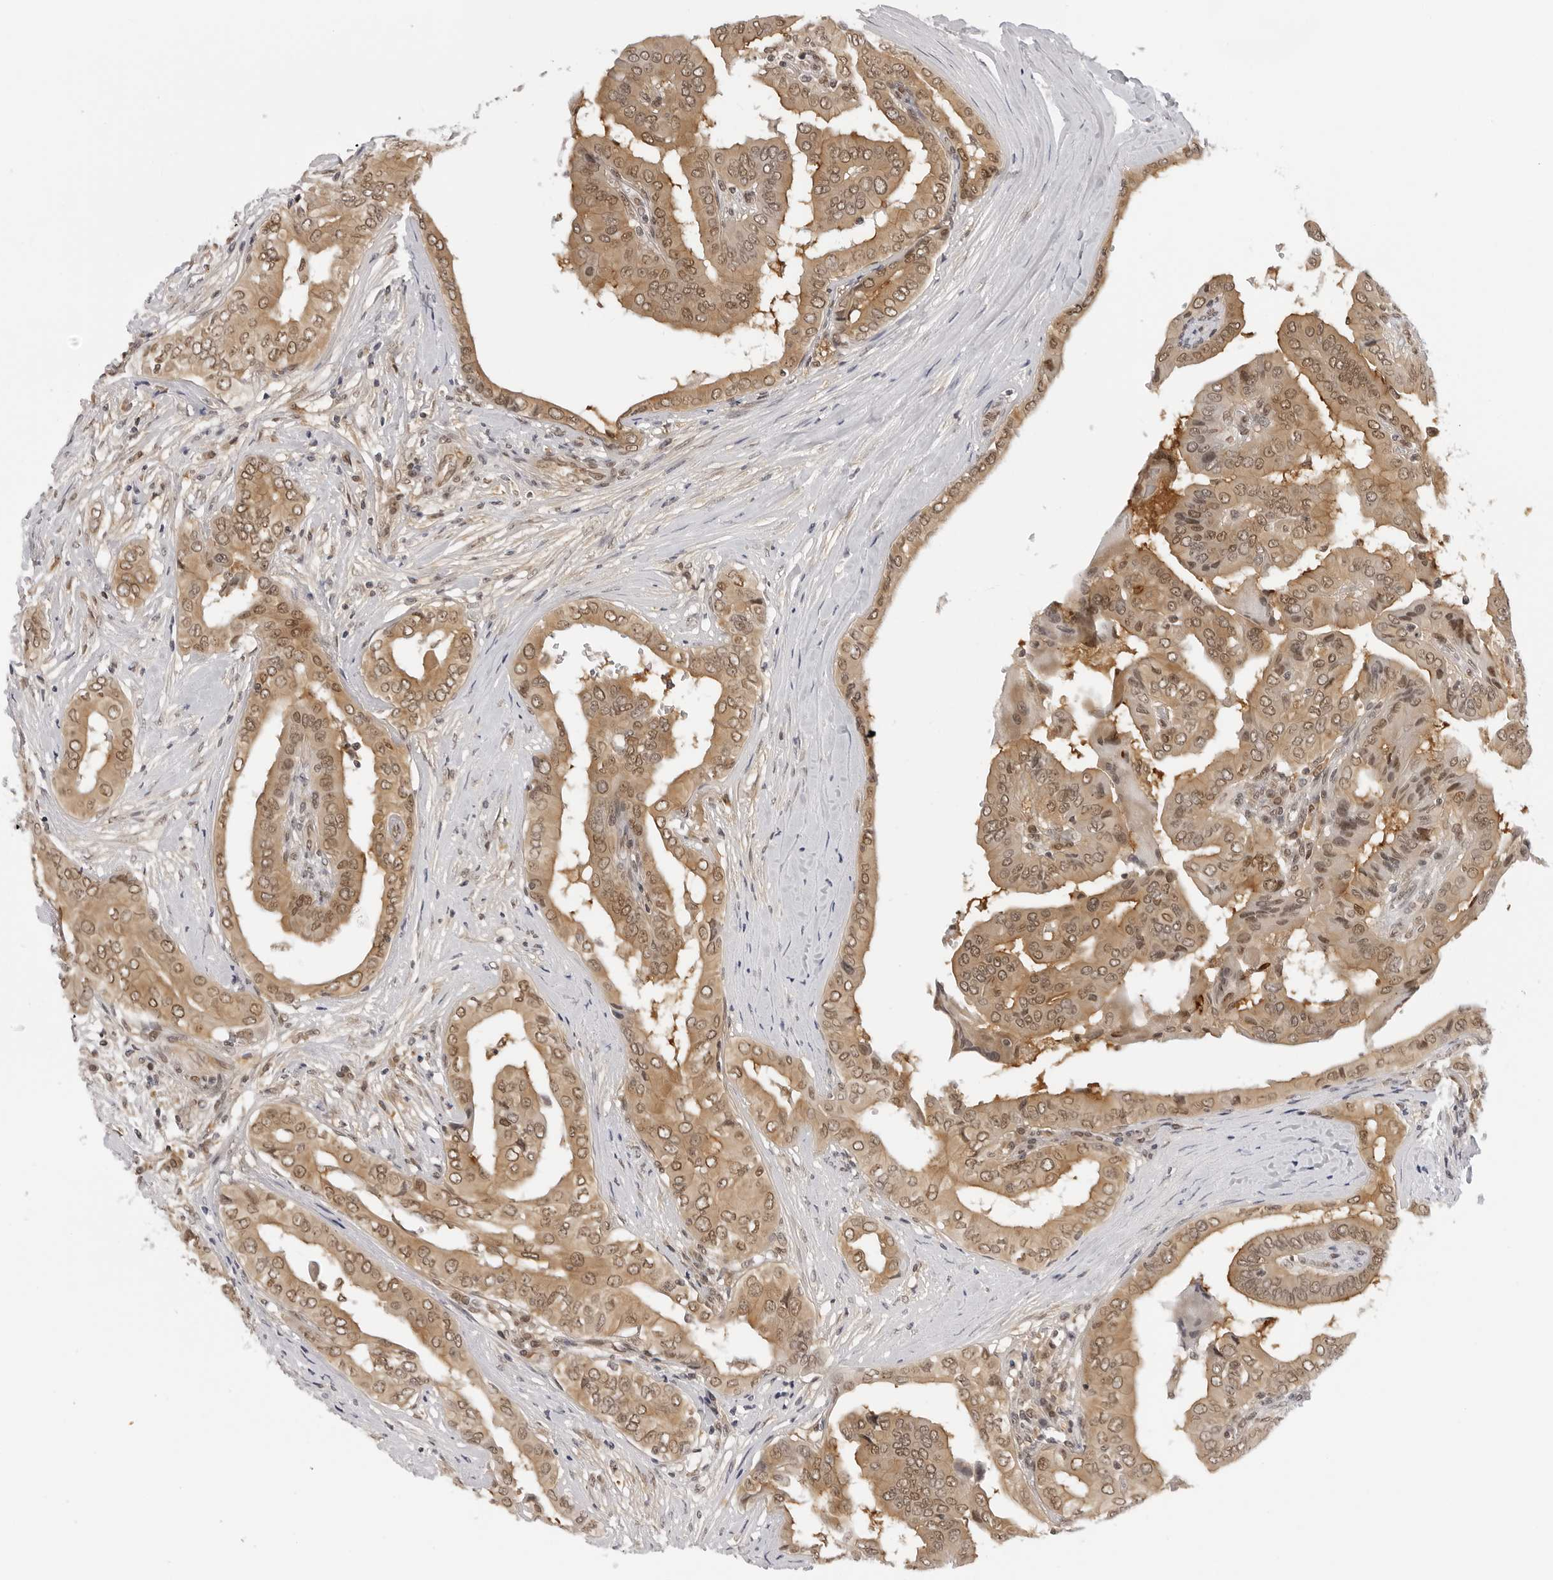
{"staining": {"intensity": "moderate", "quantity": ">75%", "location": "cytoplasmic/membranous,nuclear"}, "tissue": "thyroid cancer", "cell_type": "Tumor cells", "image_type": "cancer", "snomed": [{"axis": "morphology", "description": "Papillary adenocarcinoma, NOS"}, {"axis": "topography", "description": "Thyroid gland"}], "caption": "Tumor cells demonstrate medium levels of moderate cytoplasmic/membranous and nuclear positivity in approximately >75% of cells in thyroid cancer.", "gene": "WDR77", "patient": {"sex": "male", "age": 33}}